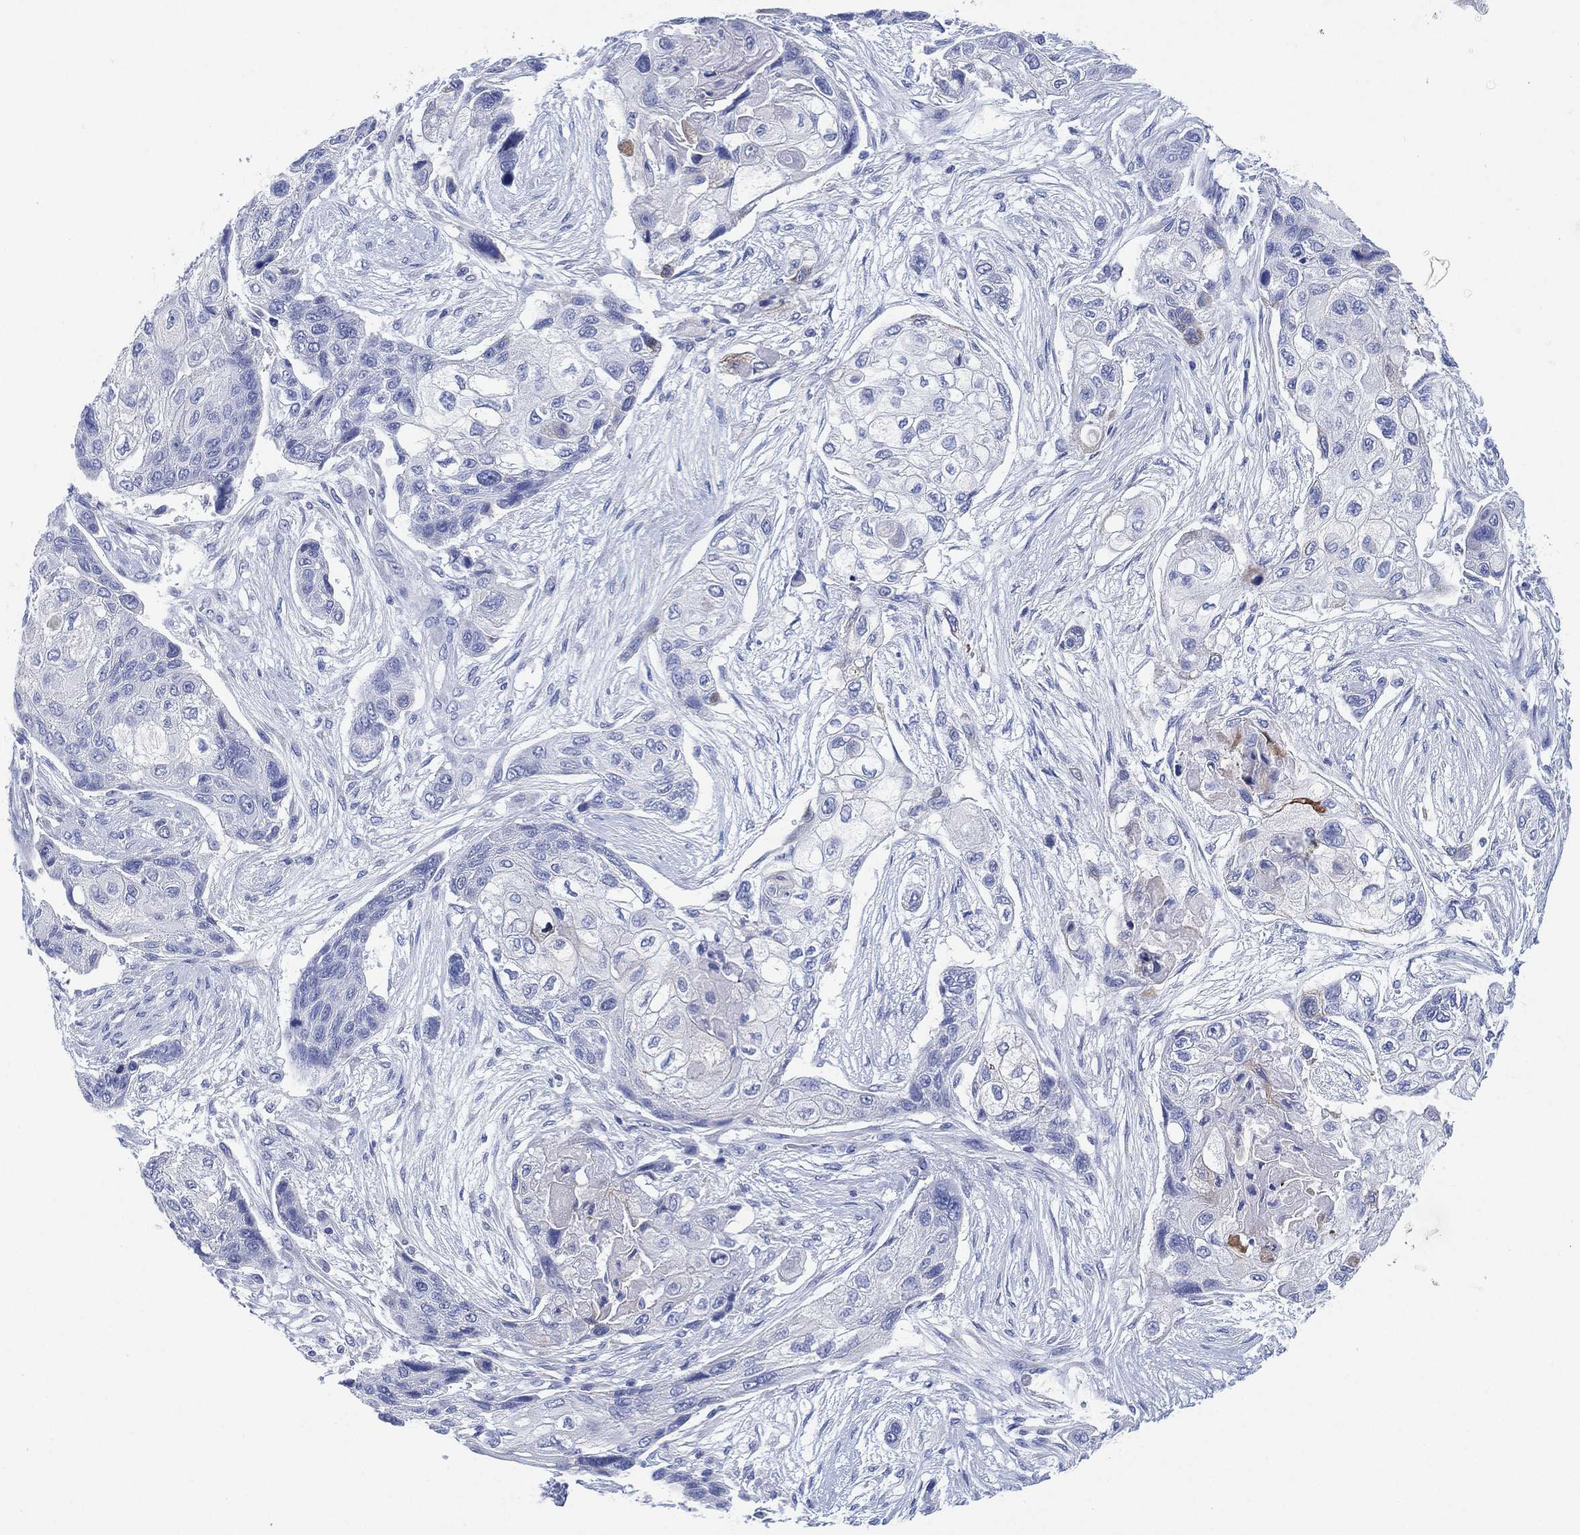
{"staining": {"intensity": "negative", "quantity": "none", "location": "none"}, "tissue": "lung cancer", "cell_type": "Tumor cells", "image_type": "cancer", "snomed": [{"axis": "morphology", "description": "Squamous cell carcinoma, NOS"}, {"axis": "topography", "description": "Lung"}], "caption": "This histopathology image is of lung cancer stained with IHC to label a protein in brown with the nuclei are counter-stained blue. There is no positivity in tumor cells.", "gene": "SLC9C2", "patient": {"sex": "male", "age": 69}}